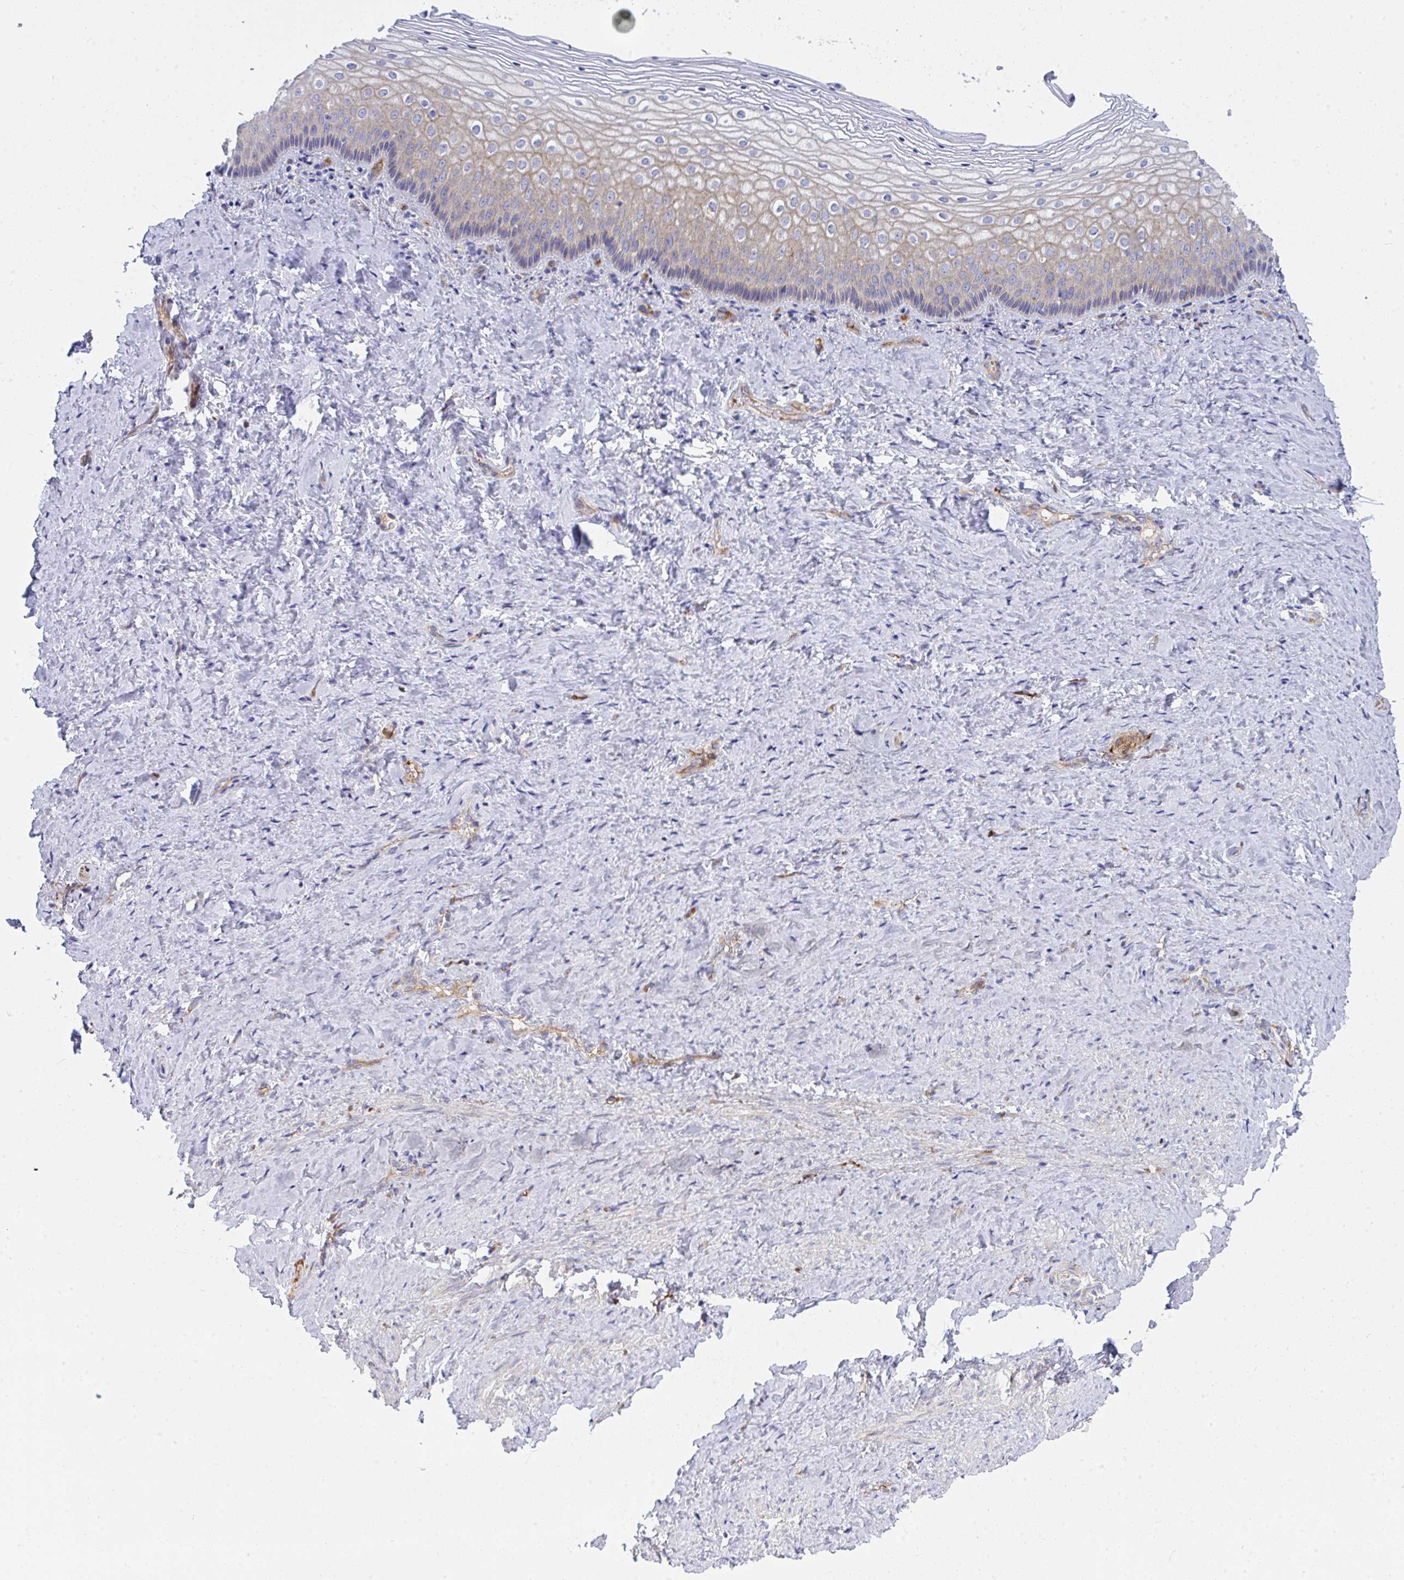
{"staining": {"intensity": "weak", "quantity": "<25%", "location": "cytoplasmic/membranous"}, "tissue": "vagina", "cell_type": "Squamous epithelial cells", "image_type": "normal", "snomed": [{"axis": "morphology", "description": "Normal tissue, NOS"}, {"axis": "topography", "description": "Vagina"}], "caption": "High magnification brightfield microscopy of benign vagina stained with DAB (3,3'-diaminobenzidine) (brown) and counterstained with hematoxylin (blue): squamous epithelial cells show no significant staining. The staining is performed using DAB (3,3'-diaminobenzidine) brown chromogen with nuclei counter-stained in using hematoxylin.", "gene": "GAB1", "patient": {"sex": "female", "age": 45}}